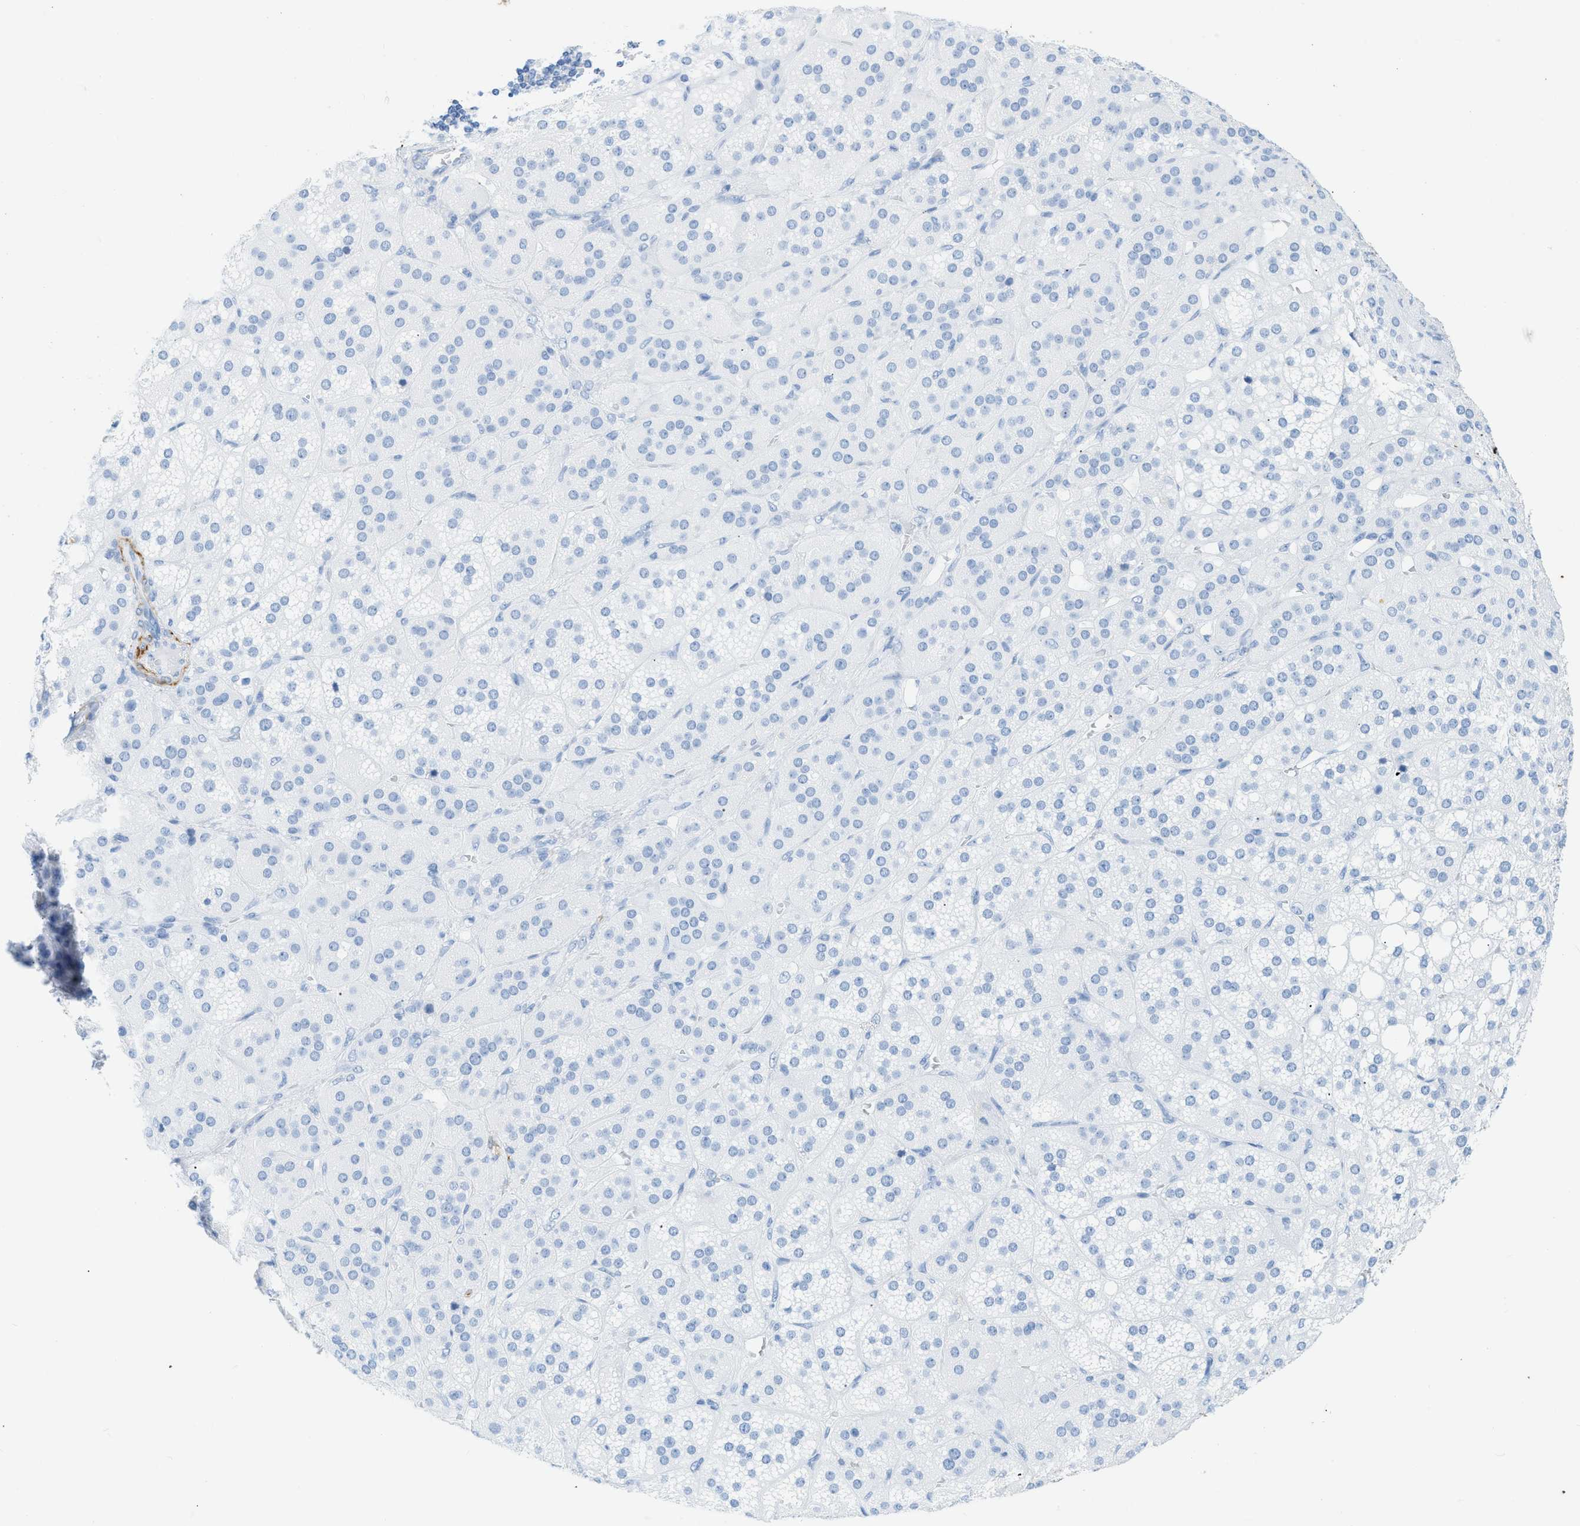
{"staining": {"intensity": "negative", "quantity": "none", "location": "none"}, "tissue": "adrenal gland", "cell_type": "Glandular cells", "image_type": "normal", "snomed": [{"axis": "morphology", "description": "Normal tissue, NOS"}, {"axis": "topography", "description": "Adrenal gland"}], "caption": "This is a micrograph of IHC staining of benign adrenal gland, which shows no positivity in glandular cells. (Immunohistochemistry (ihc), brightfield microscopy, high magnification).", "gene": "DES", "patient": {"sex": "female", "age": 59}}